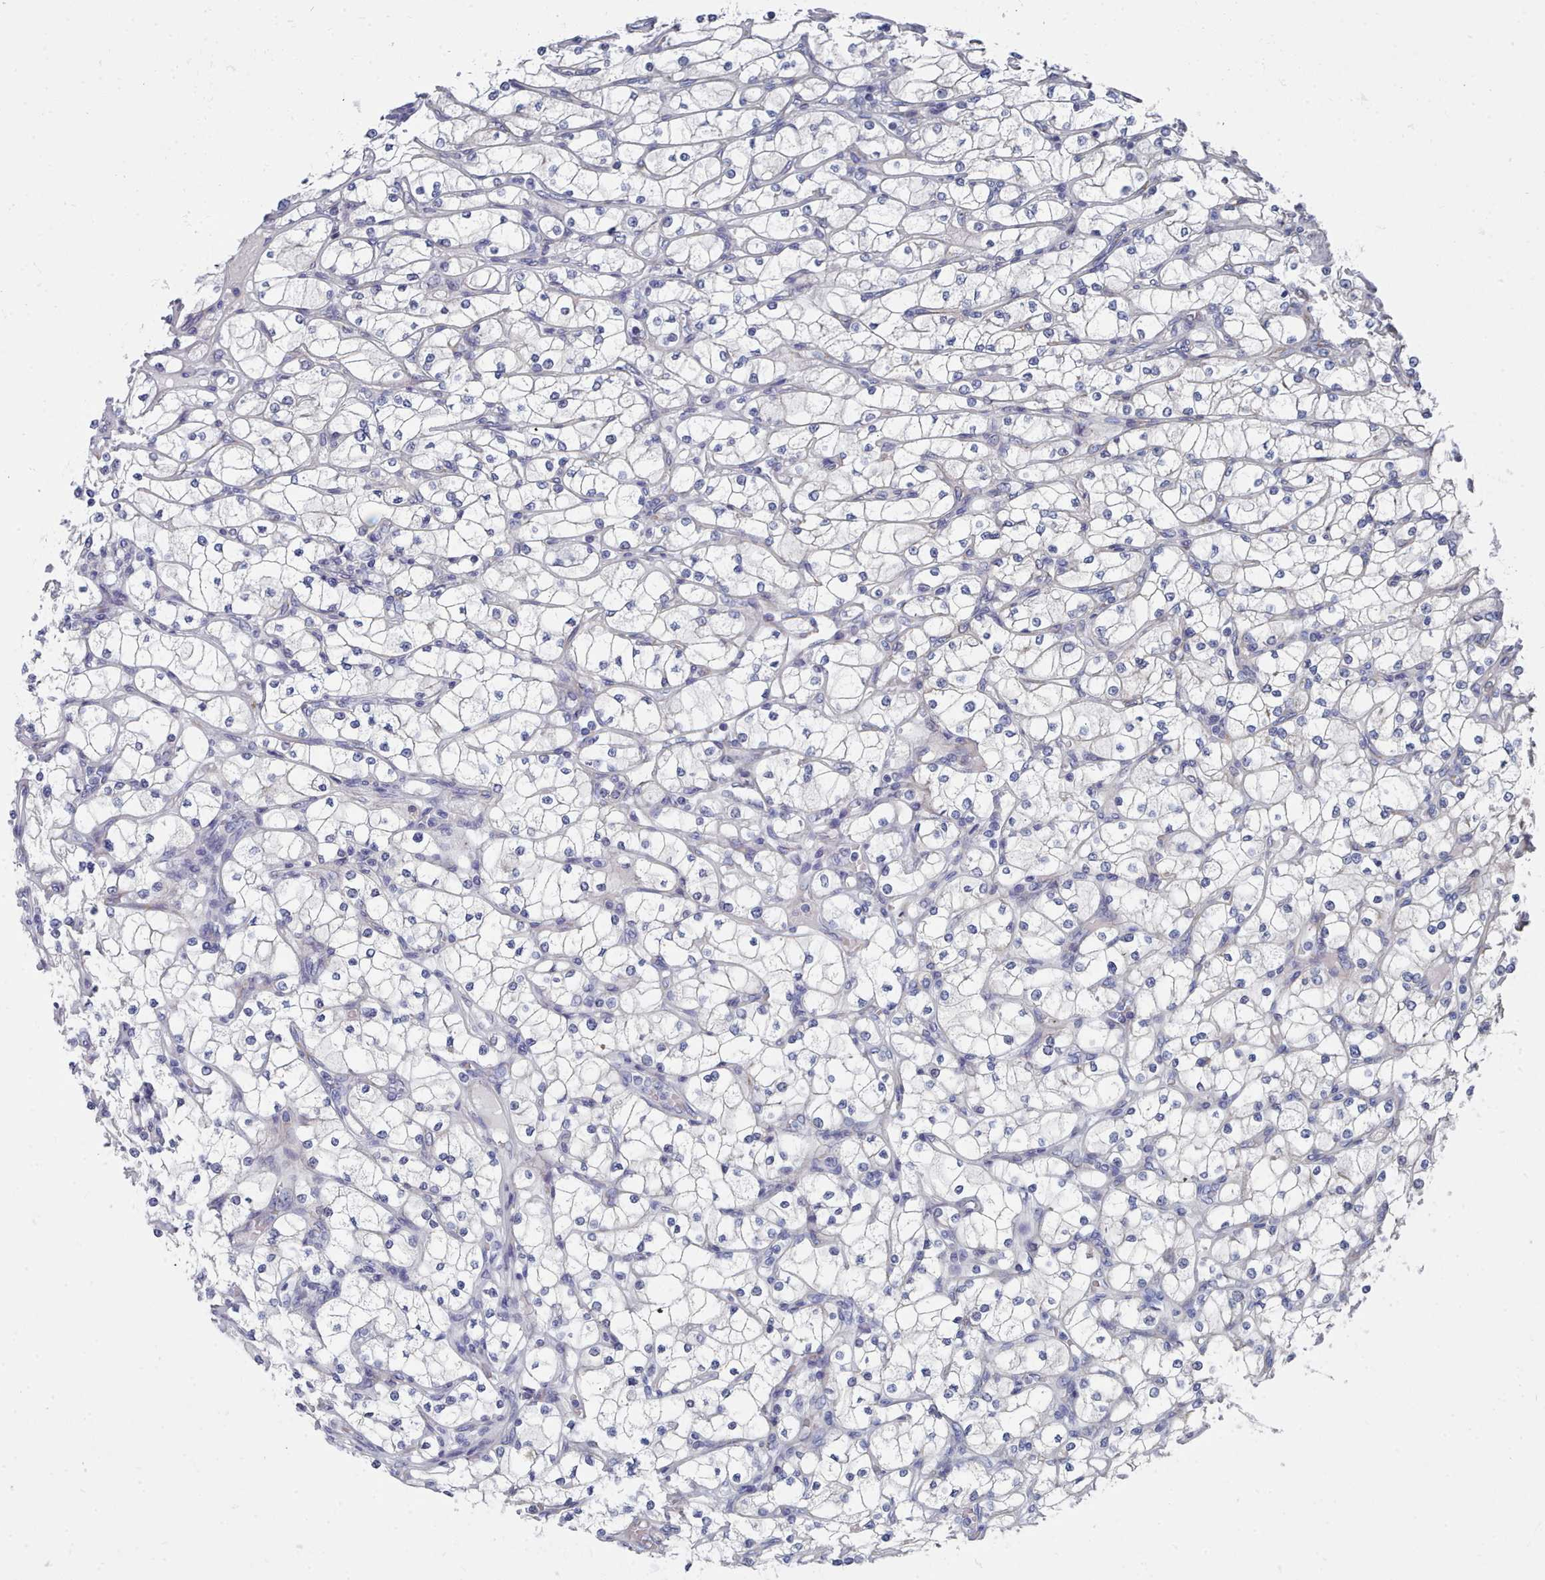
{"staining": {"intensity": "negative", "quantity": "none", "location": "none"}, "tissue": "renal cancer", "cell_type": "Tumor cells", "image_type": "cancer", "snomed": [{"axis": "morphology", "description": "Adenocarcinoma, NOS"}, {"axis": "topography", "description": "Kidney"}], "caption": "Protein analysis of adenocarcinoma (renal) reveals no significant positivity in tumor cells. Nuclei are stained in blue.", "gene": "PDE4C", "patient": {"sex": "male", "age": 80}}